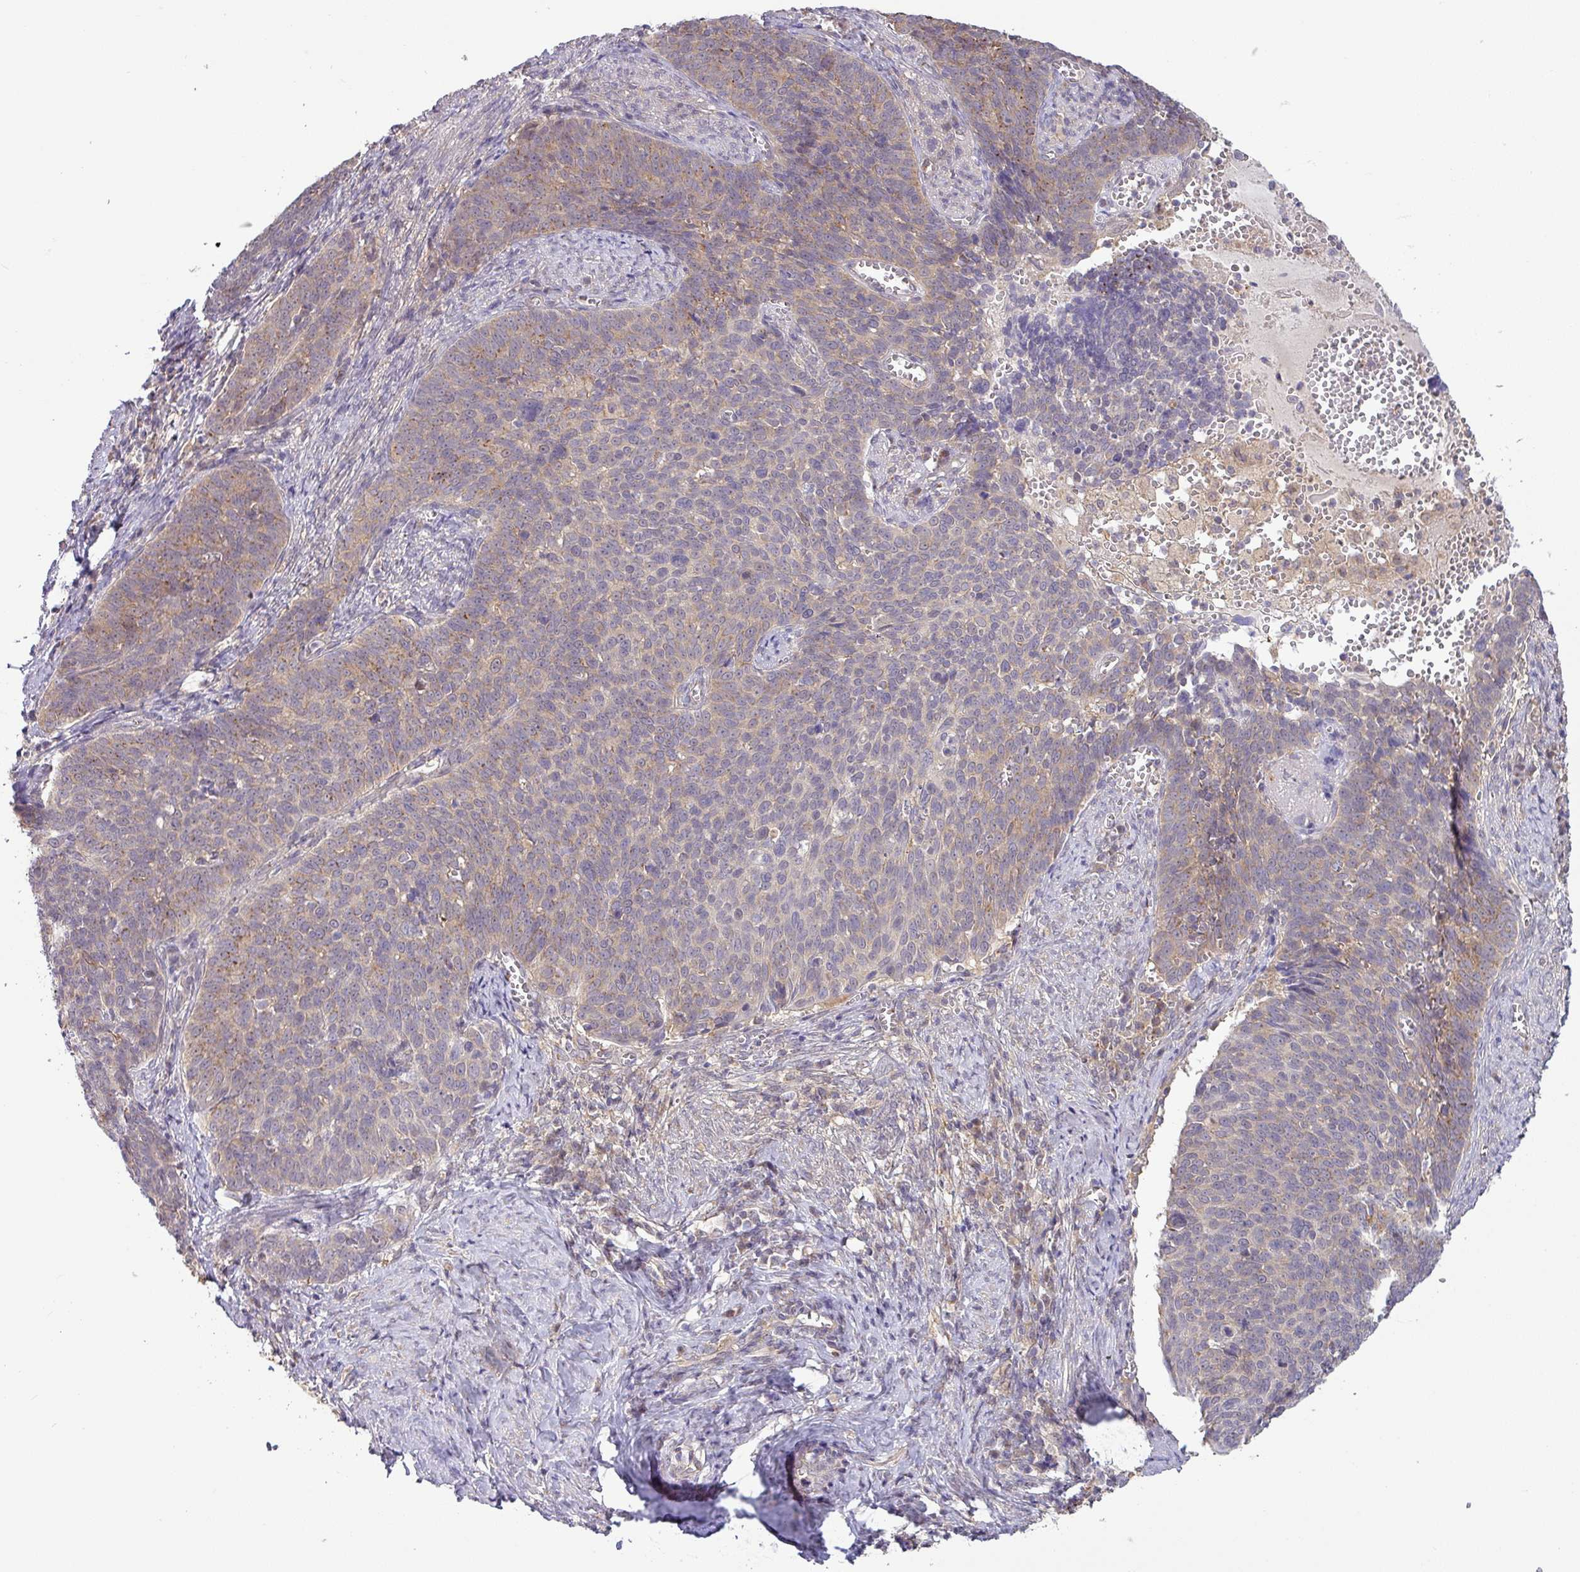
{"staining": {"intensity": "weak", "quantity": "25%-75%", "location": "cytoplasmic/membranous"}, "tissue": "cervical cancer", "cell_type": "Tumor cells", "image_type": "cancer", "snomed": [{"axis": "morphology", "description": "Normal tissue, NOS"}, {"axis": "morphology", "description": "Squamous cell carcinoma, NOS"}, {"axis": "topography", "description": "Cervix"}], "caption": "This image reveals IHC staining of human cervical cancer, with low weak cytoplasmic/membranous staining in about 25%-75% of tumor cells.", "gene": "GALNT12", "patient": {"sex": "female", "age": 39}}